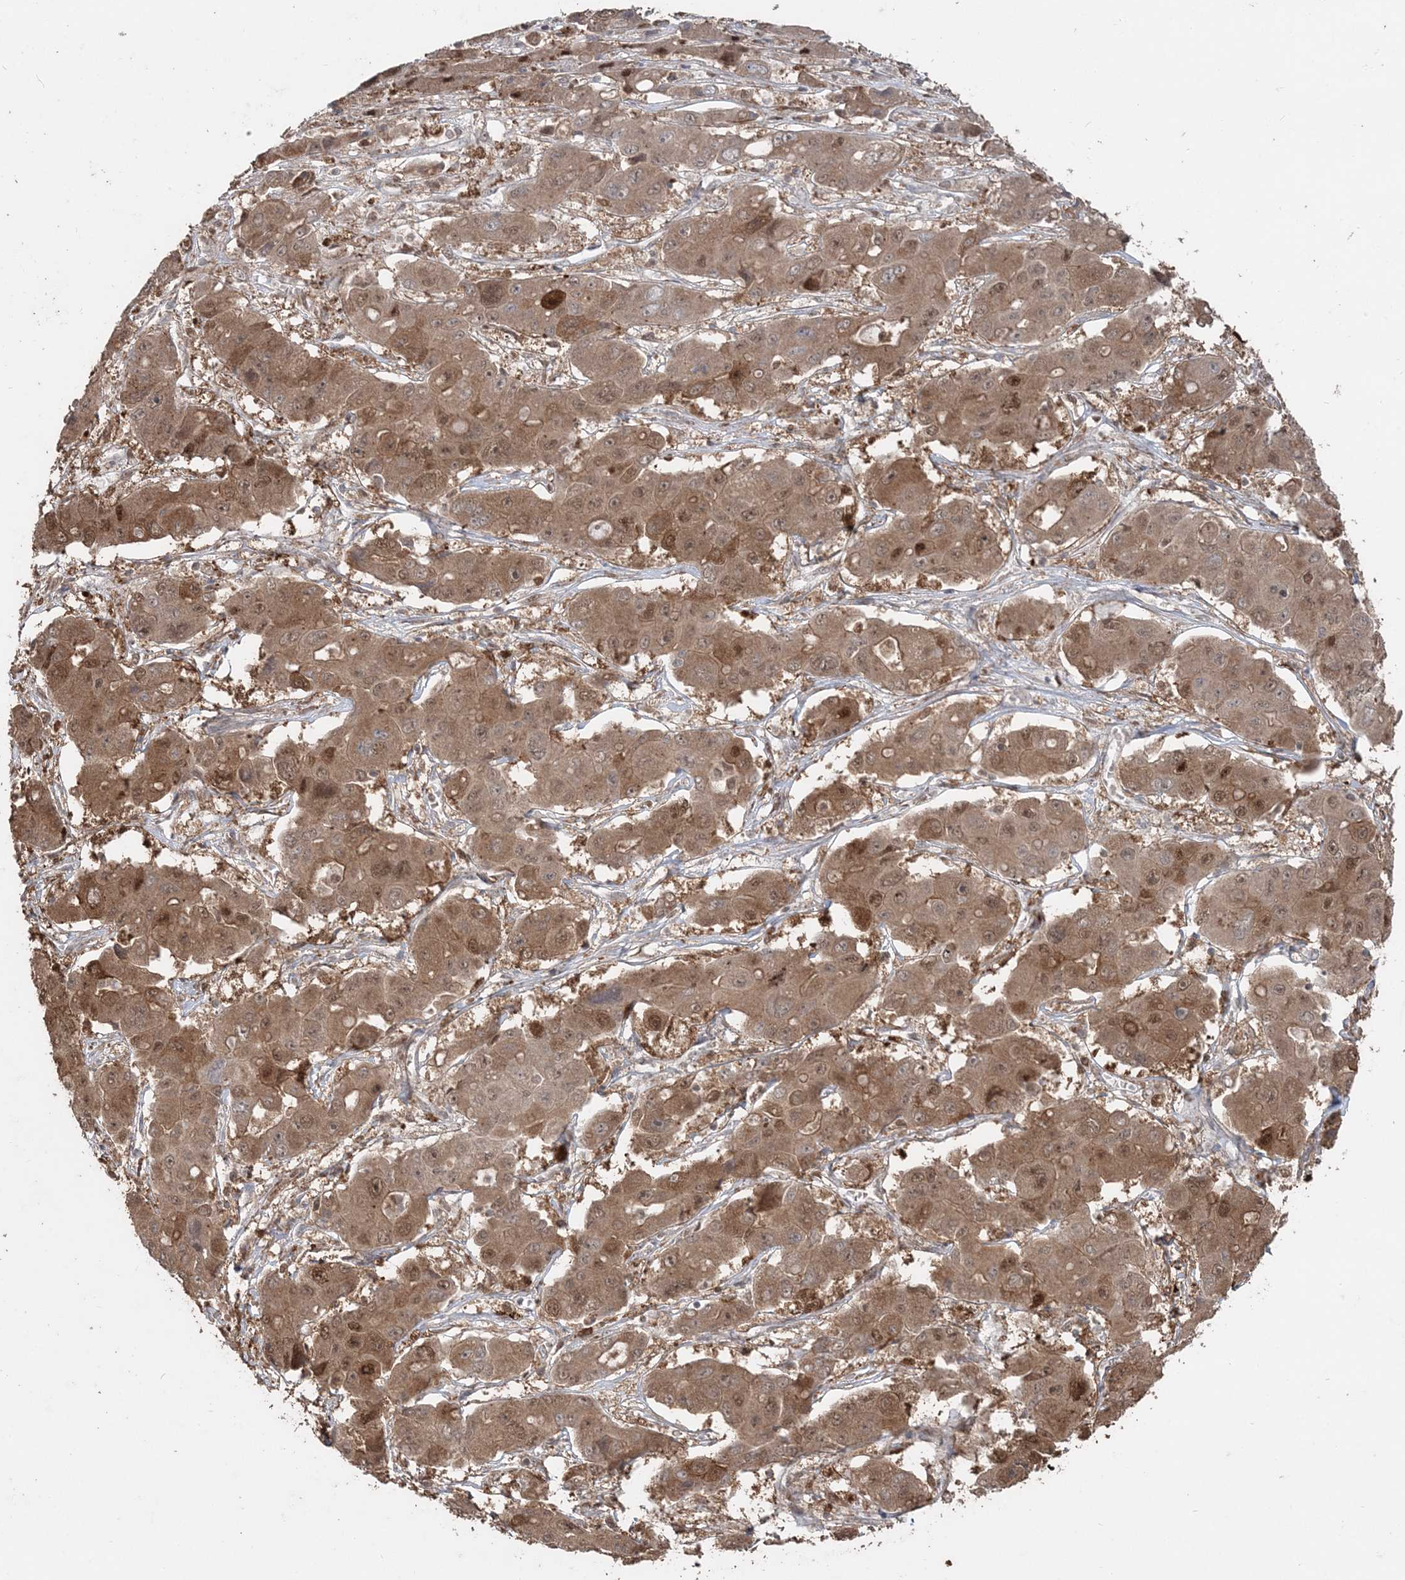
{"staining": {"intensity": "moderate", "quantity": ">75%", "location": "cytoplasmic/membranous"}, "tissue": "liver cancer", "cell_type": "Tumor cells", "image_type": "cancer", "snomed": [{"axis": "morphology", "description": "Cholangiocarcinoma"}, {"axis": "topography", "description": "Liver"}], "caption": "Liver cholangiocarcinoma tissue demonstrates moderate cytoplasmic/membranous expression in approximately >75% of tumor cells, visualized by immunohistochemistry.", "gene": "SLU7", "patient": {"sex": "male", "age": 67}}